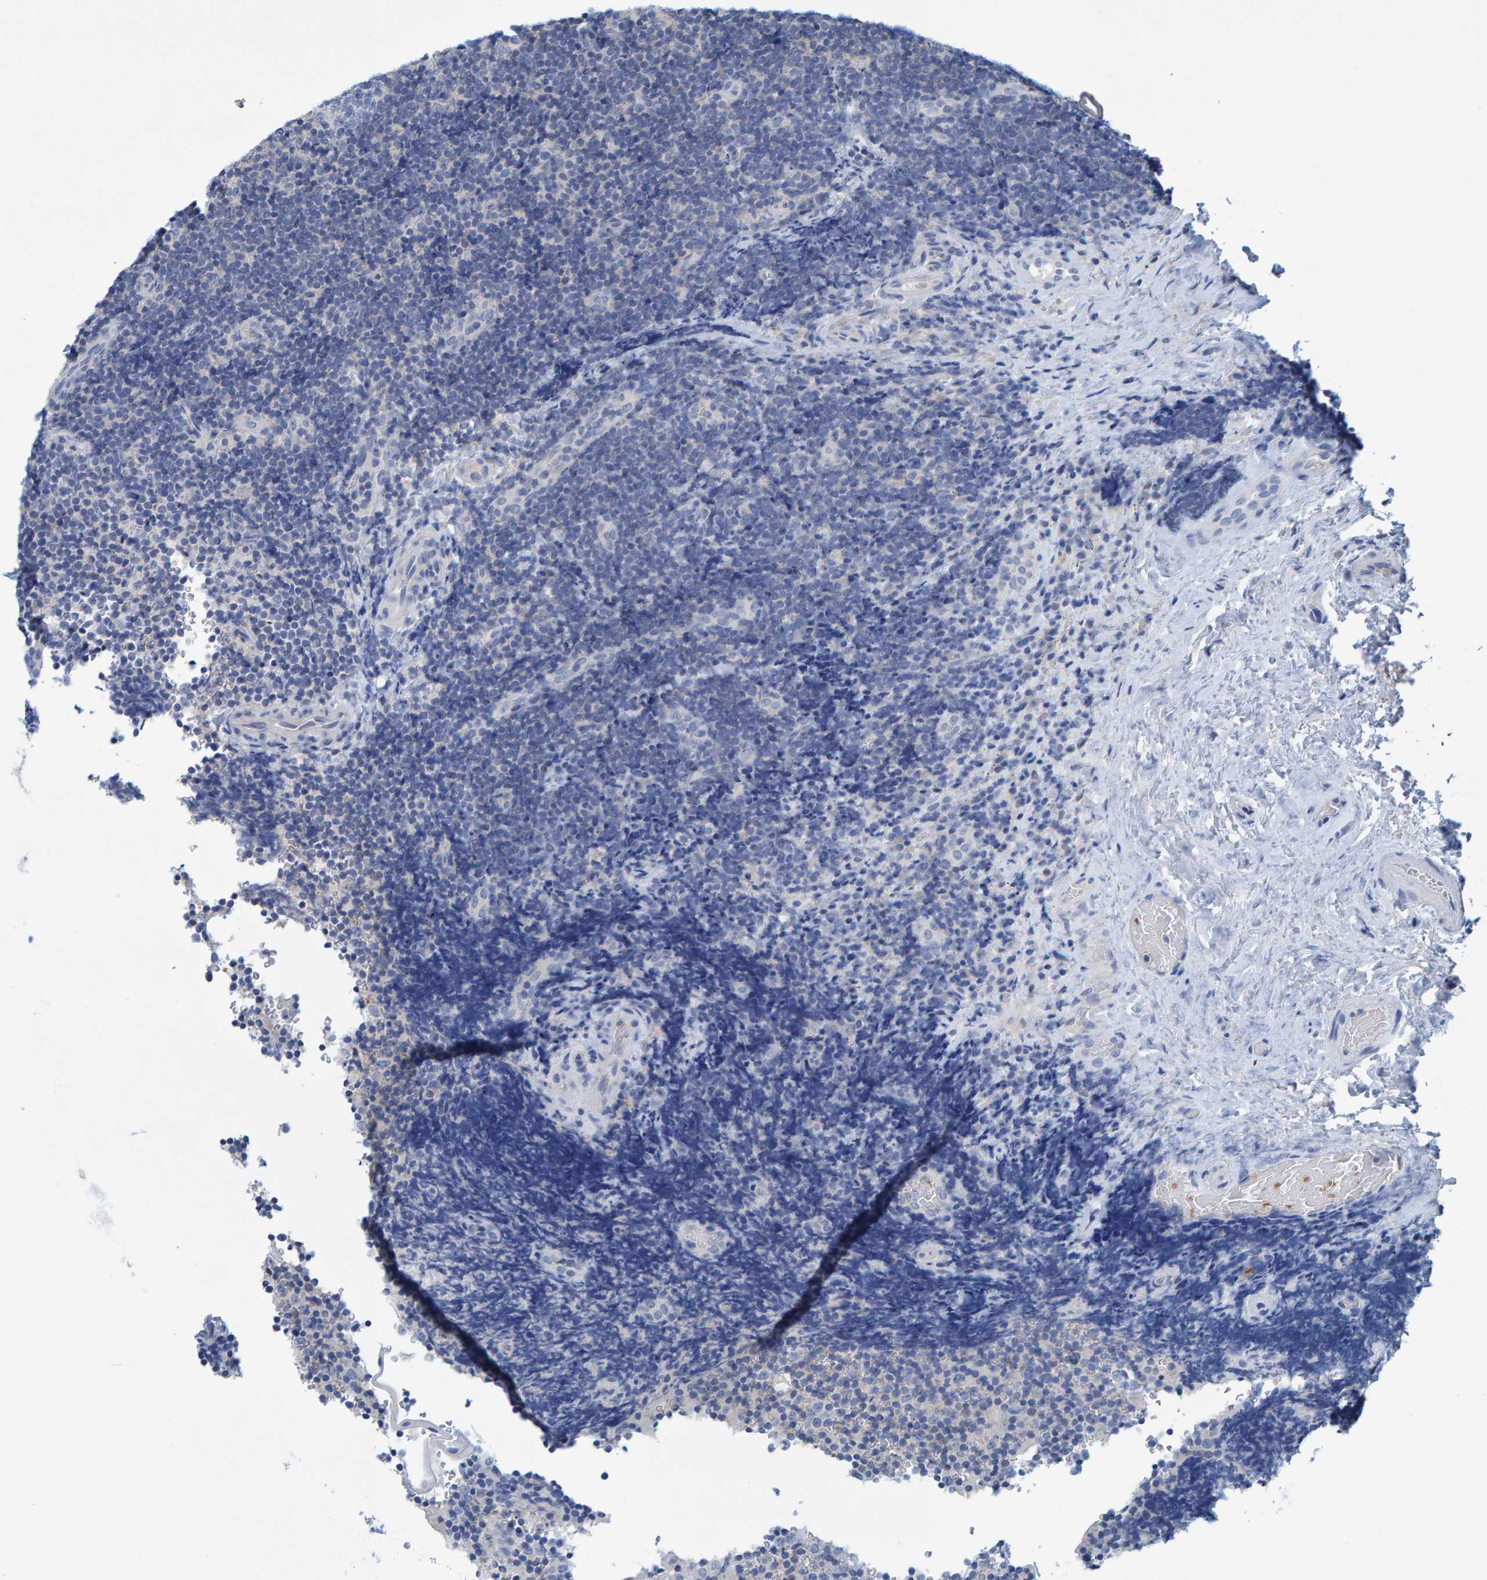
{"staining": {"intensity": "negative", "quantity": "none", "location": "none"}, "tissue": "lymphoma", "cell_type": "Tumor cells", "image_type": "cancer", "snomed": [{"axis": "morphology", "description": "Malignant lymphoma, non-Hodgkin's type, High grade"}, {"axis": "topography", "description": "Tonsil"}], "caption": "Immunohistochemistry histopathology image of lymphoma stained for a protein (brown), which demonstrates no staining in tumor cells.", "gene": "ALAD", "patient": {"sex": "female", "age": 36}}